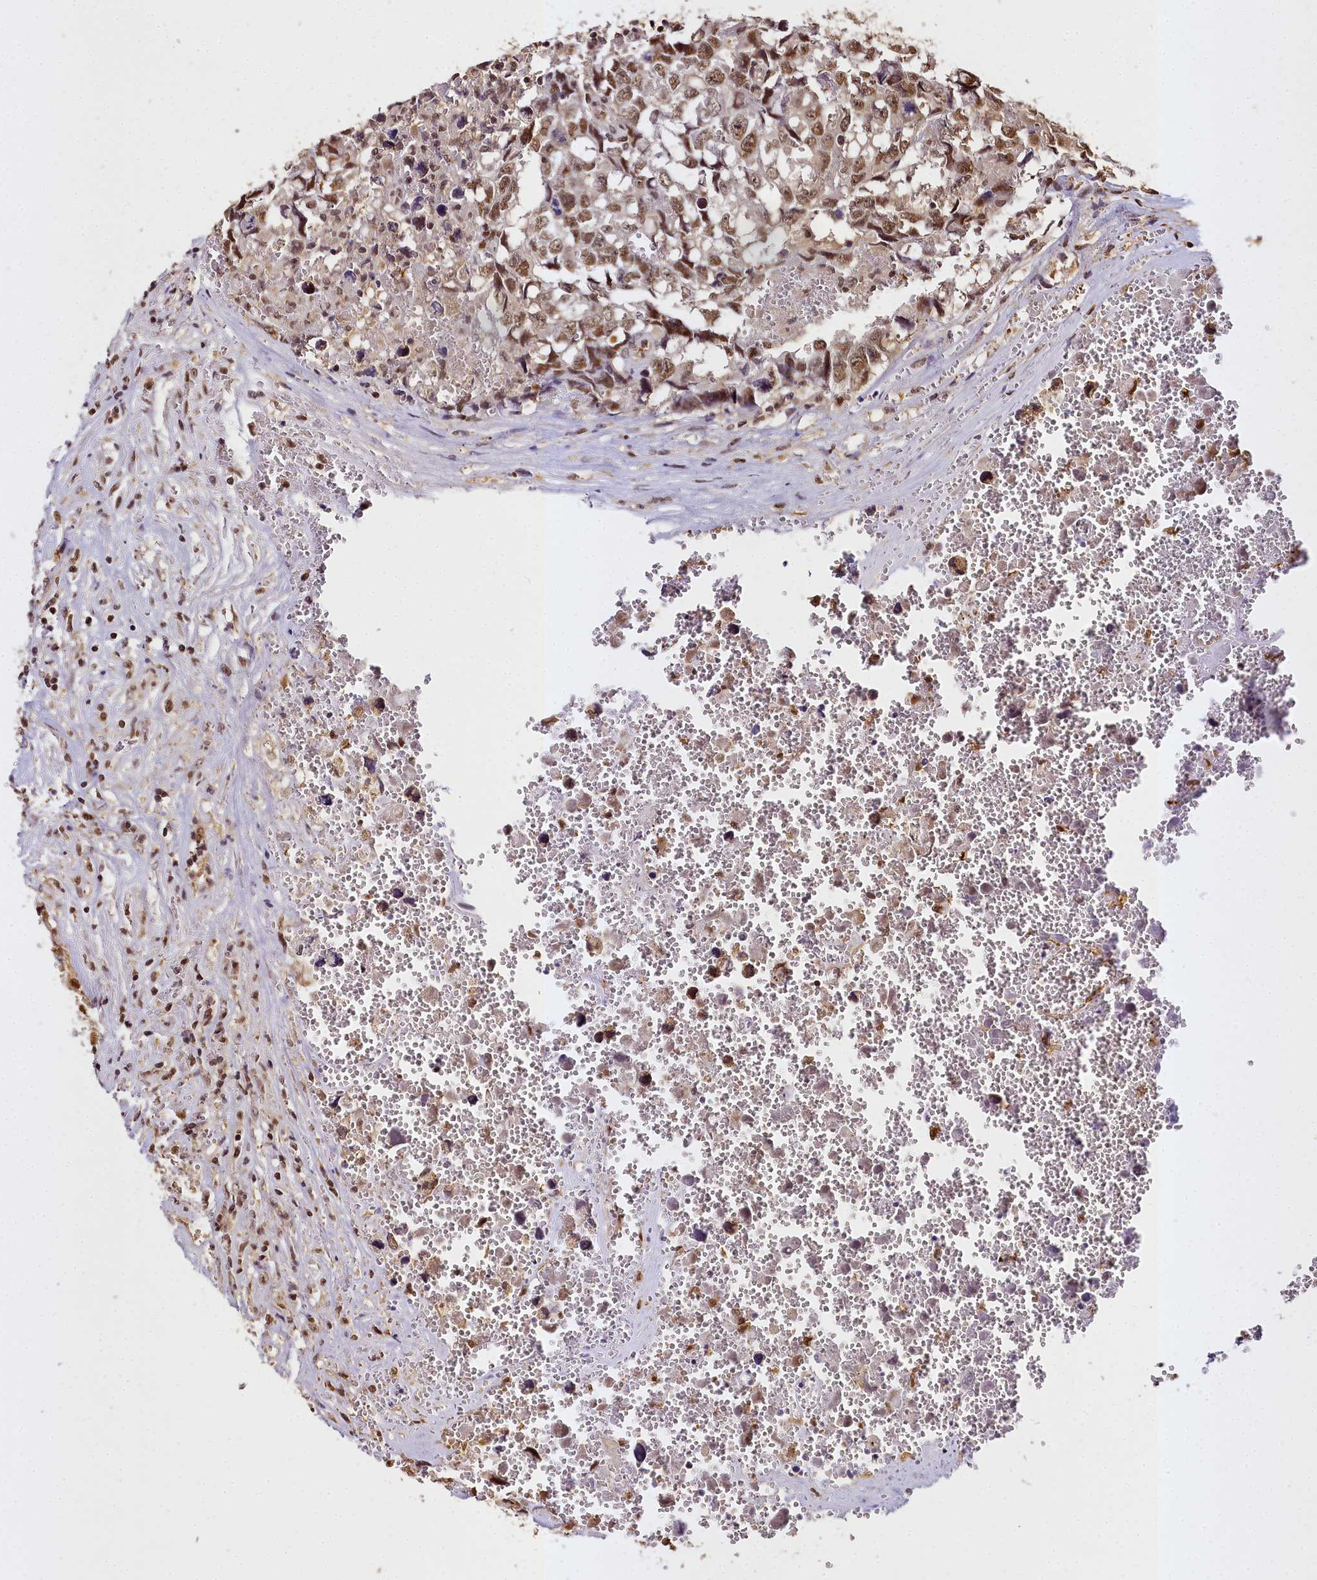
{"staining": {"intensity": "moderate", "quantity": ">75%", "location": "nuclear"}, "tissue": "testis cancer", "cell_type": "Tumor cells", "image_type": "cancer", "snomed": [{"axis": "morphology", "description": "Carcinoma, Embryonal, NOS"}, {"axis": "topography", "description": "Testis"}], "caption": "DAB immunohistochemical staining of human testis embryonal carcinoma displays moderate nuclear protein staining in about >75% of tumor cells. (Brightfield microscopy of DAB IHC at high magnification).", "gene": "PPP4C", "patient": {"sex": "male", "age": 31}}